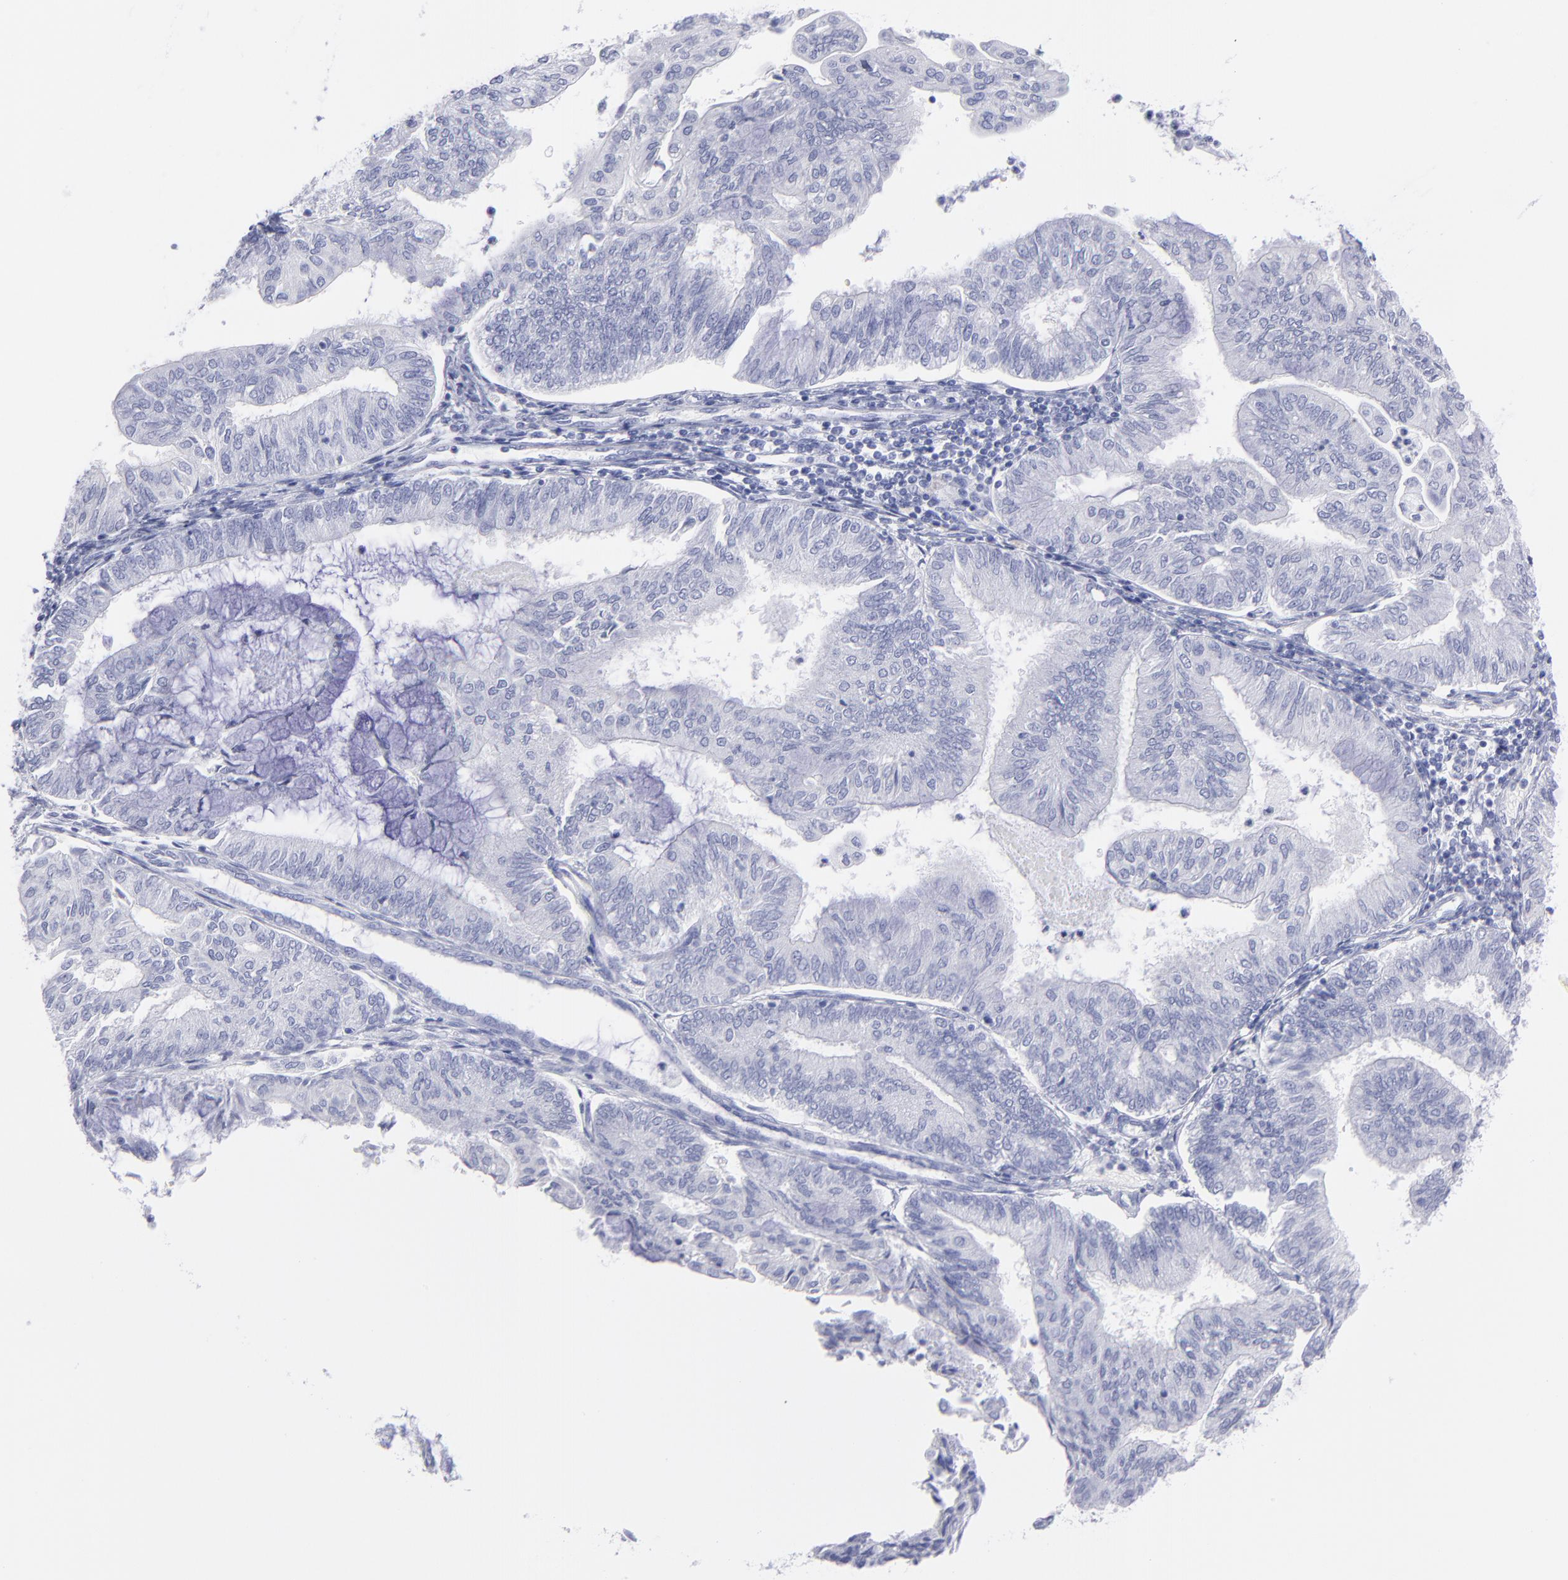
{"staining": {"intensity": "negative", "quantity": "none", "location": "none"}, "tissue": "endometrial cancer", "cell_type": "Tumor cells", "image_type": "cancer", "snomed": [{"axis": "morphology", "description": "Adenocarcinoma, NOS"}, {"axis": "topography", "description": "Endometrium"}], "caption": "A photomicrograph of human adenocarcinoma (endometrial) is negative for staining in tumor cells.", "gene": "F13B", "patient": {"sex": "female", "age": 59}}